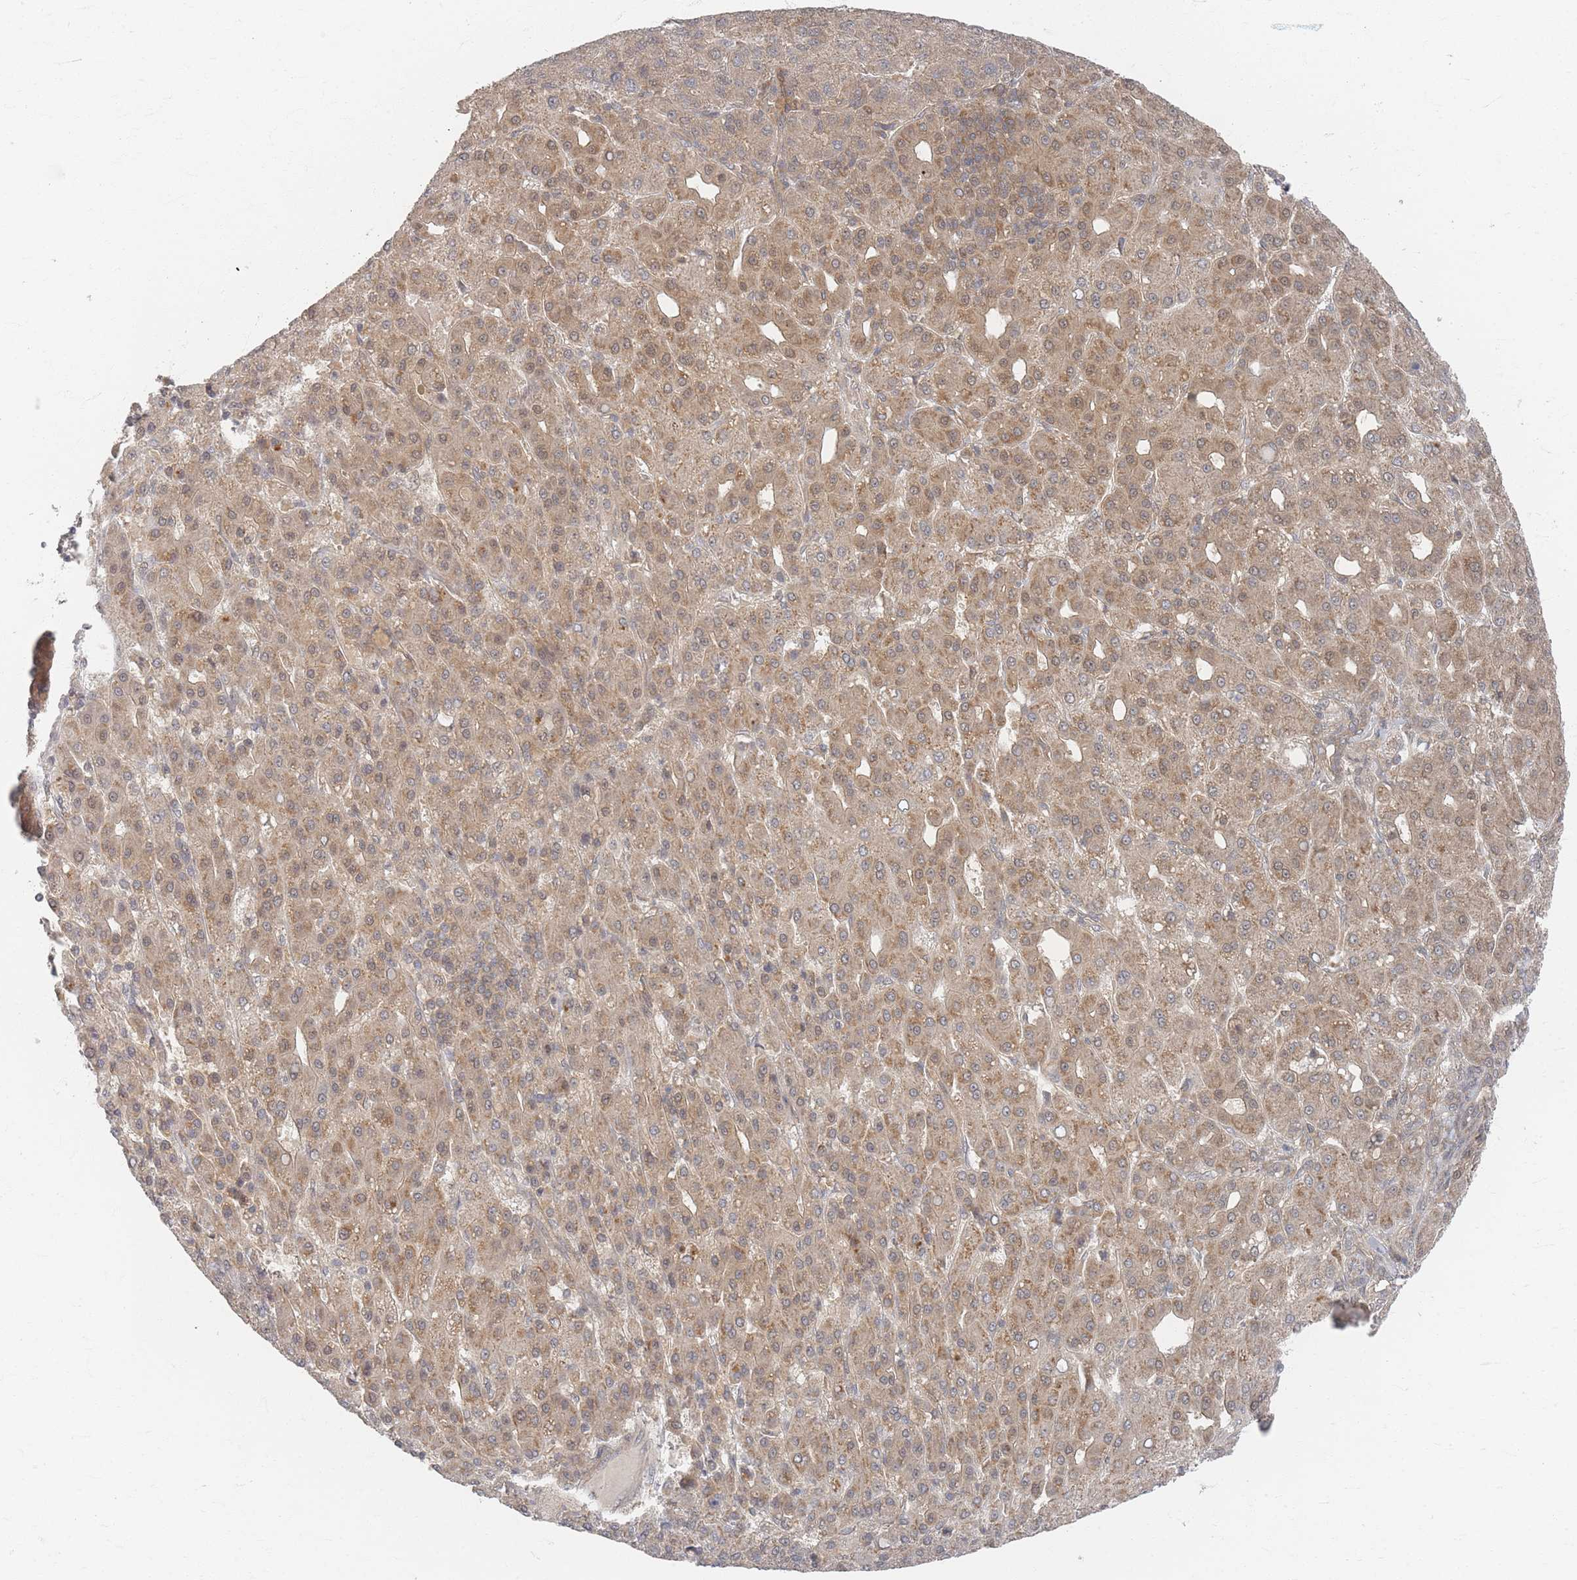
{"staining": {"intensity": "weak", "quantity": ">75%", "location": "cytoplasmic/membranous"}, "tissue": "liver cancer", "cell_type": "Tumor cells", "image_type": "cancer", "snomed": [{"axis": "morphology", "description": "Carcinoma, Hepatocellular, NOS"}, {"axis": "topography", "description": "Liver"}], "caption": "Liver cancer stained for a protein demonstrates weak cytoplasmic/membranous positivity in tumor cells.", "gene": "PSMD9", "patient": {"sex": "male", "age": 65}}